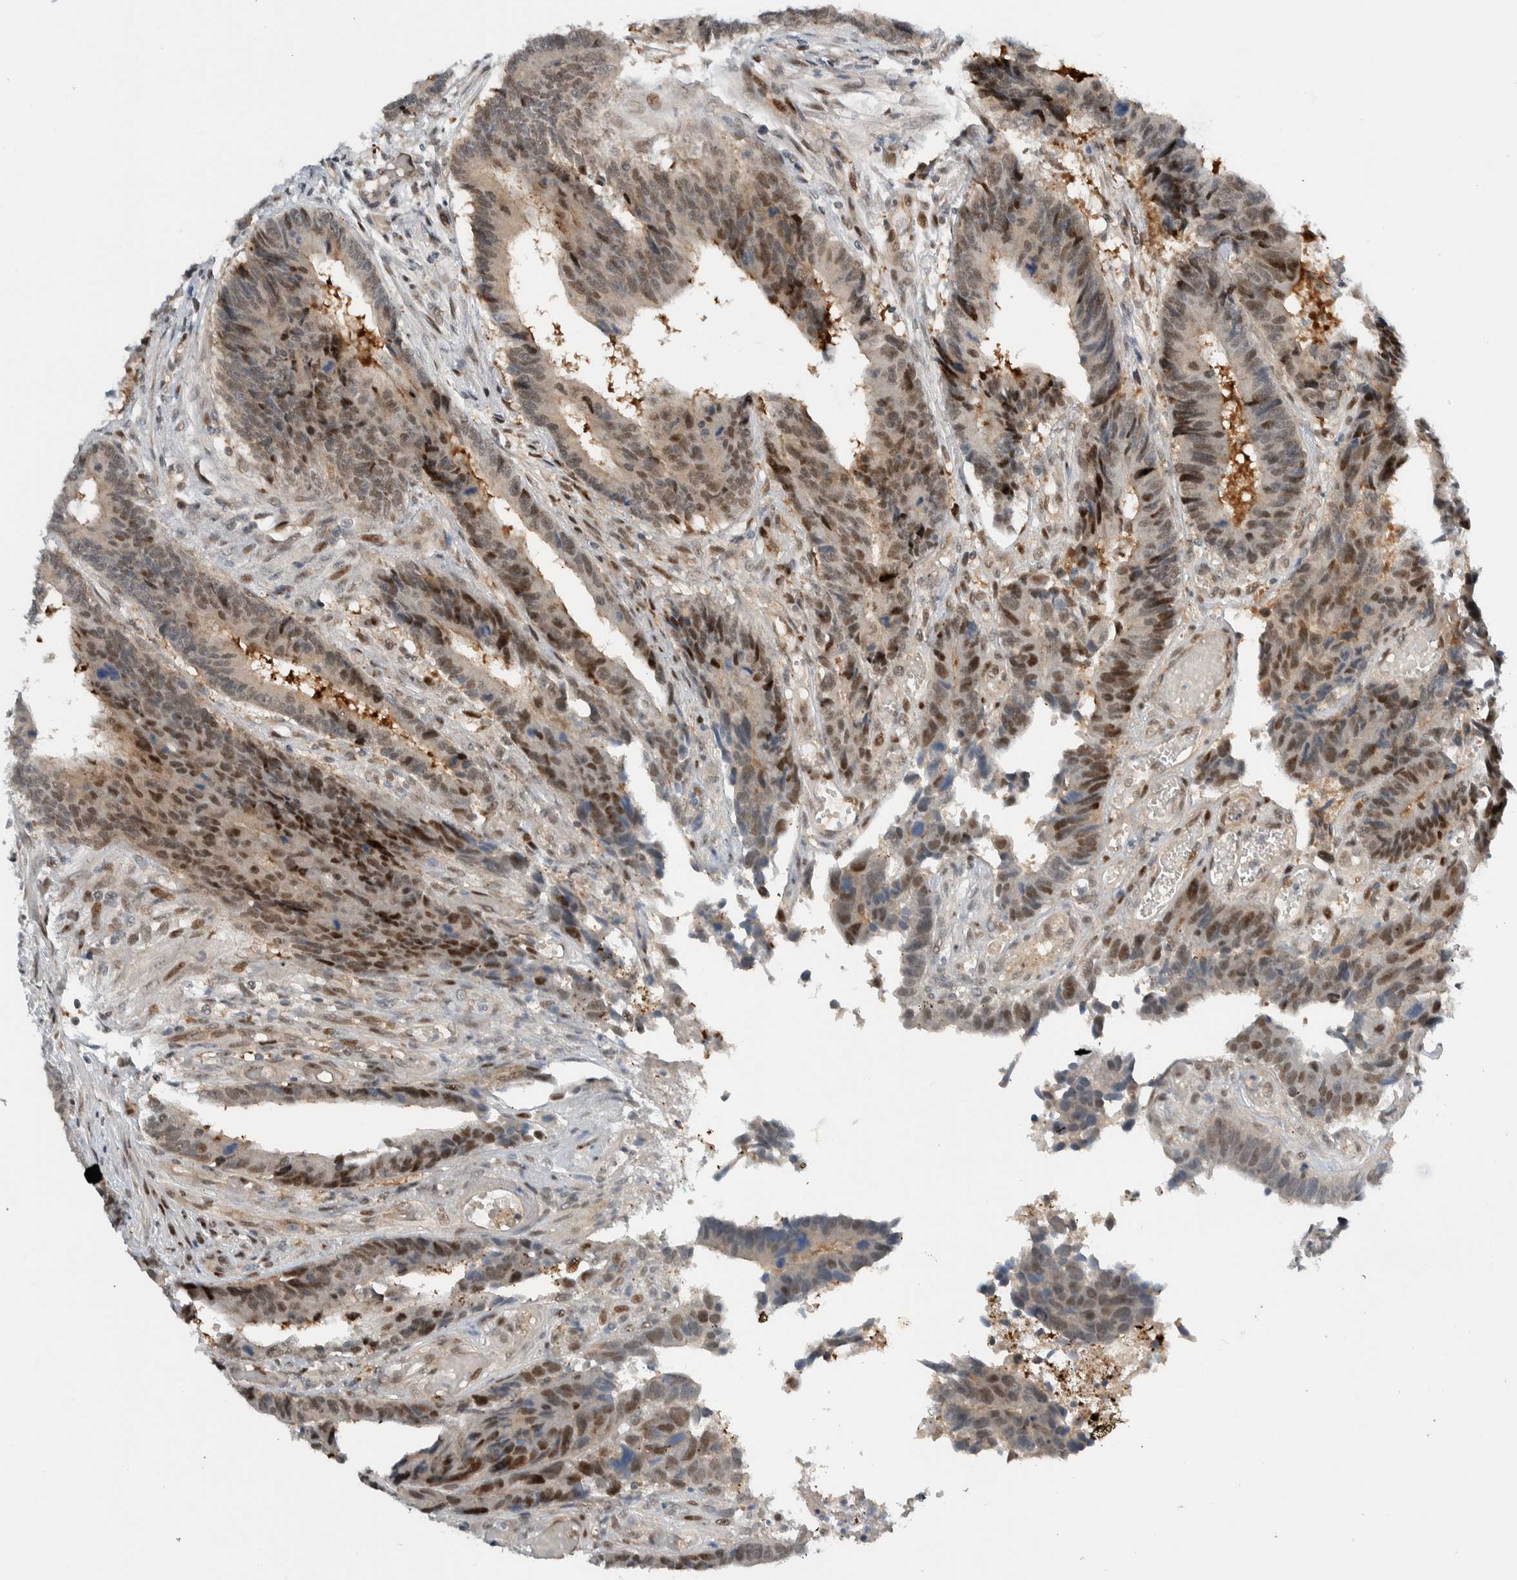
{"staining": {"intensity": "moderate", "quantity": "<25%", "location": "nuclear"}, "tissue": "colorectal cancer", "cell_type": "Tumor cells", "image_type": "cancer", "snomed": [{"axis": "morphology", "description": "Adenocarcinoma, NOS"}, {"axis": "topography", "description": "Rectum"}], "caption": "Brown immunohistochemical staining in human colorectal adenocarcinoma displays moderate nuclear staining in approximately <25% of tumor cells.", "gene": "NCR3LG1", "patient": {"sex": "male", "age": 84}}